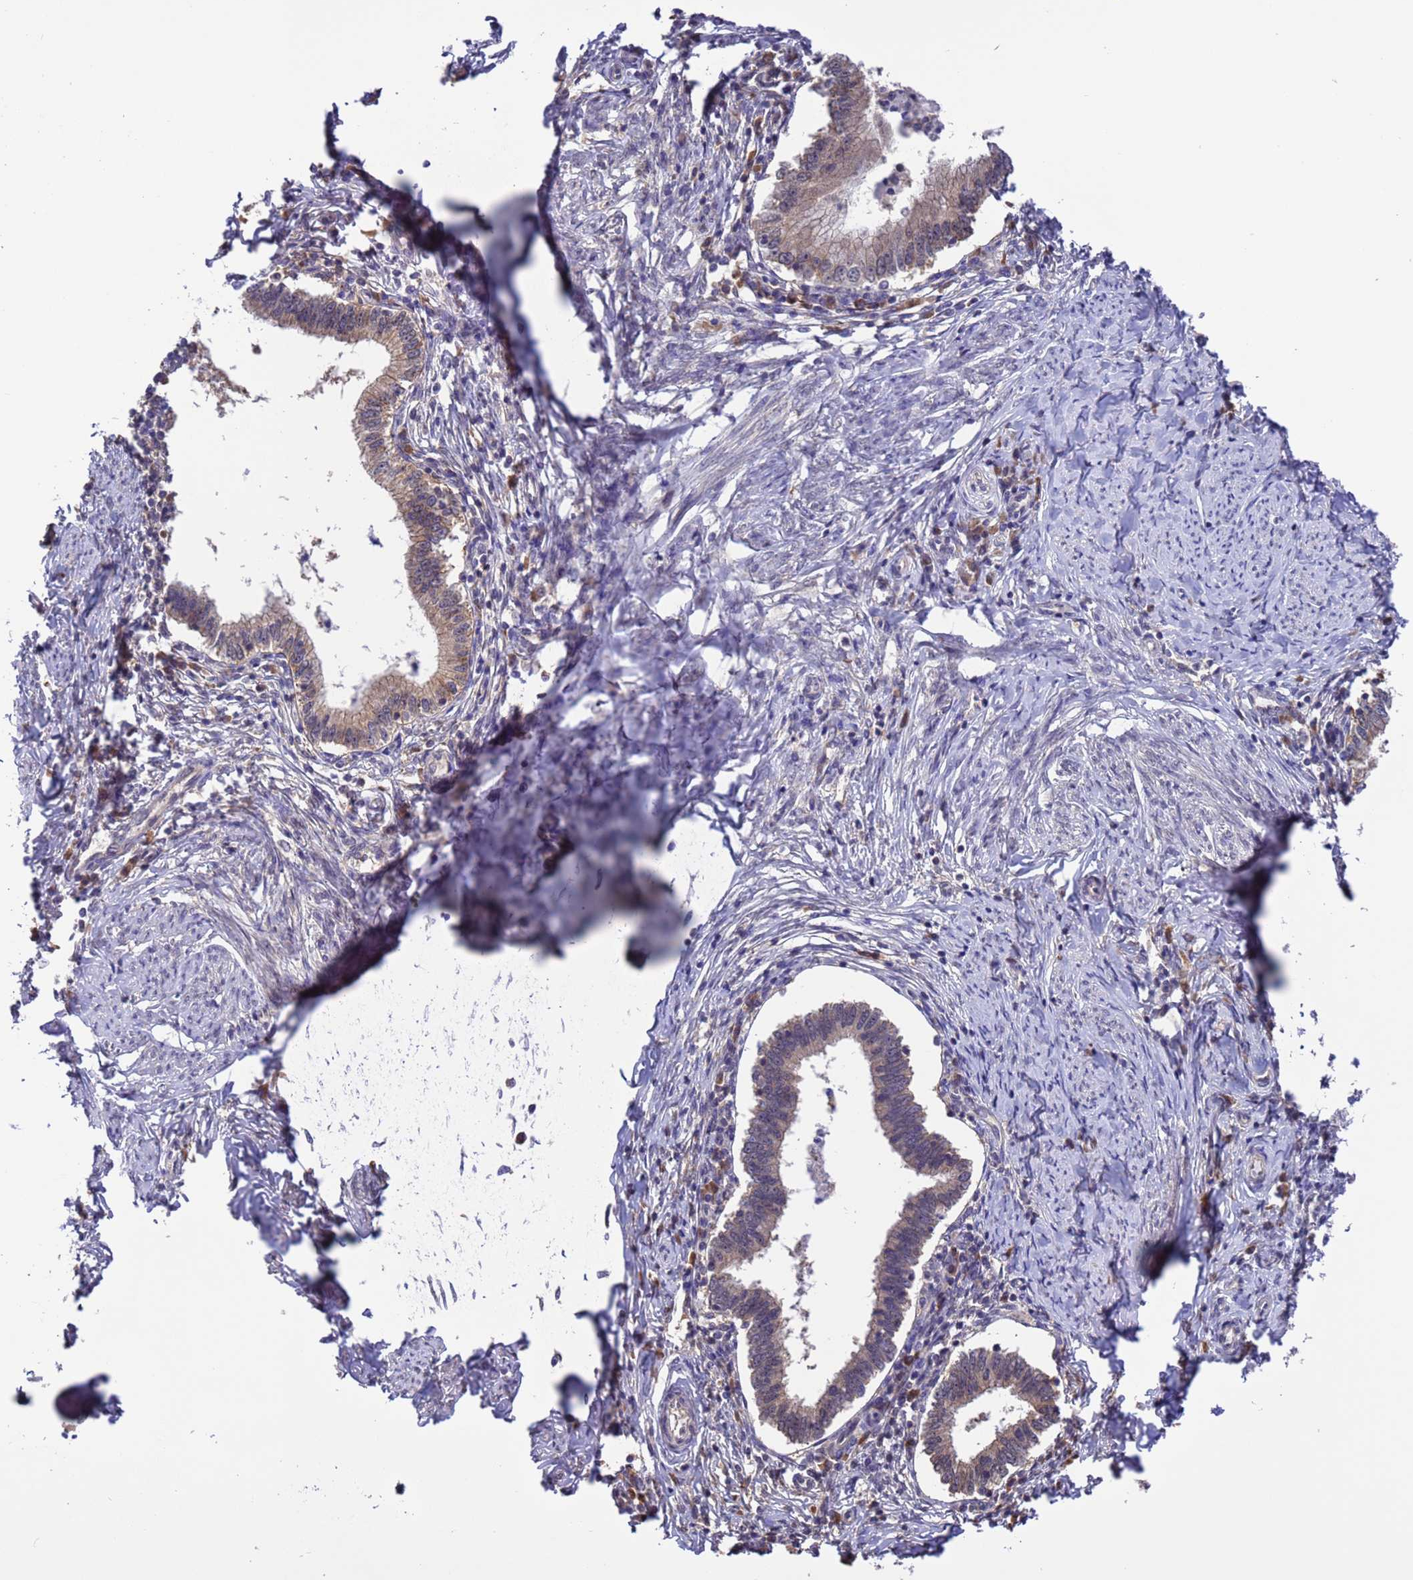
{"staining": {"intensity": "weak", "quantity": "25%-75%", "location": "cytoplasmic/membranous"}, "tissue": "cervical cancer", "cell_type": "Tumor cells", "image_type": "cancer", "snomed": [{"axis": "morphology", "description": "Adenocarcinoma, NOS"}, {"axis": "topography", "description": "Cervix"}], "caption": "Protein analysis of cervical cancer (adenocarcinoma) tissue demonstrates weak cytoplasmic/membranous positivity in approximately 25%-75% of tumor cells.", "gene": "ZFP69B", "patient": {"sex": "female", "age": 36}}